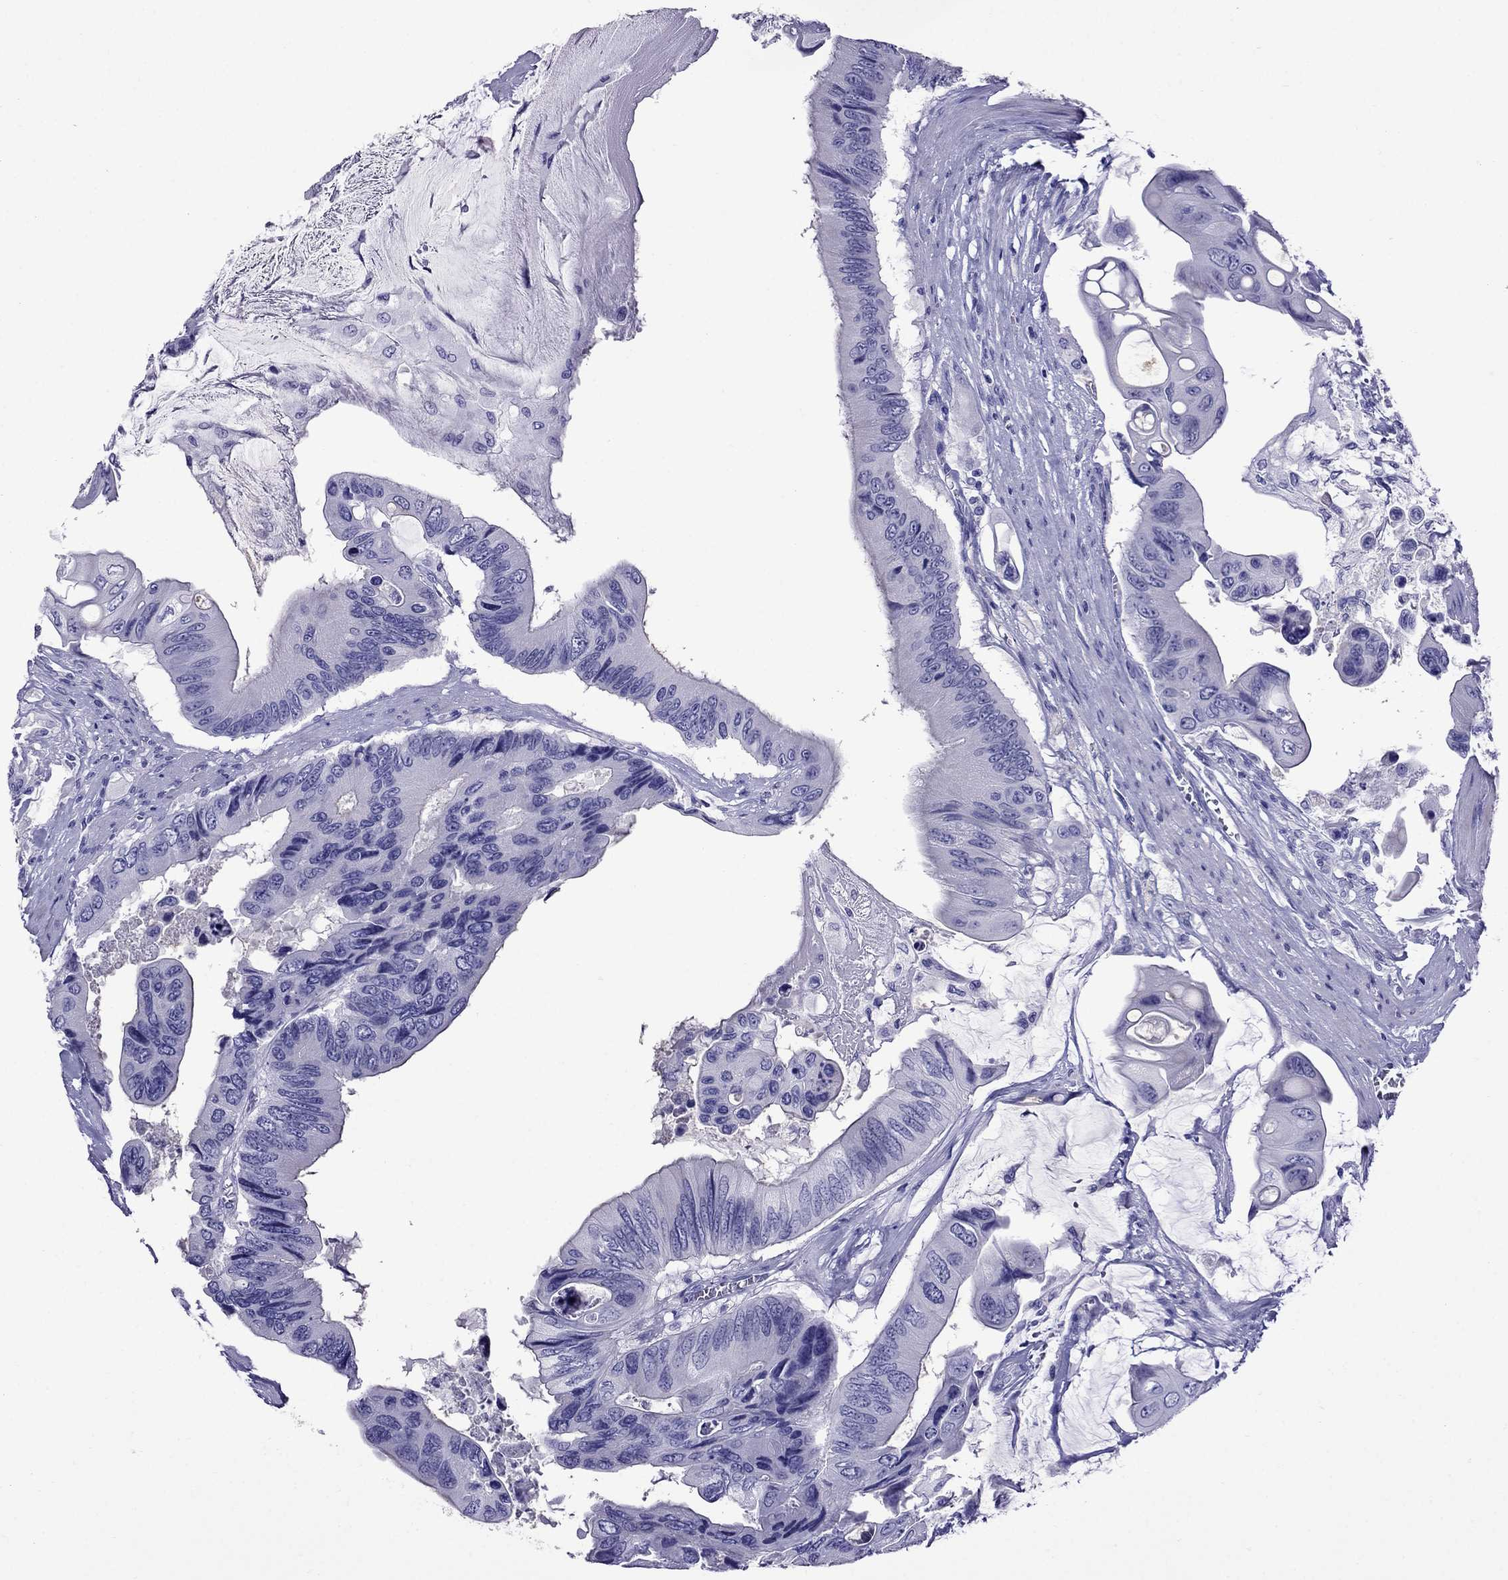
{"staining": {"intensity": "negative", "quantity": "none", "location": "none"}, "tissue": "colorectal cancer", "cell_type": "Tumor cells", "image_type": "cancer", "snomed": [{"axis": "morphology", "description": "Adenocarcinoma, NOS"}, {"axis": "topography", "description": "Rectum"}], "caption": "A high-resolution photomicrograph shows IHC staining of colorectal cancer, which demonstrates no significant positivity in tumor cells.", "gene": "CRYBA1", "patient": {"sex": "male", "age": 63}}